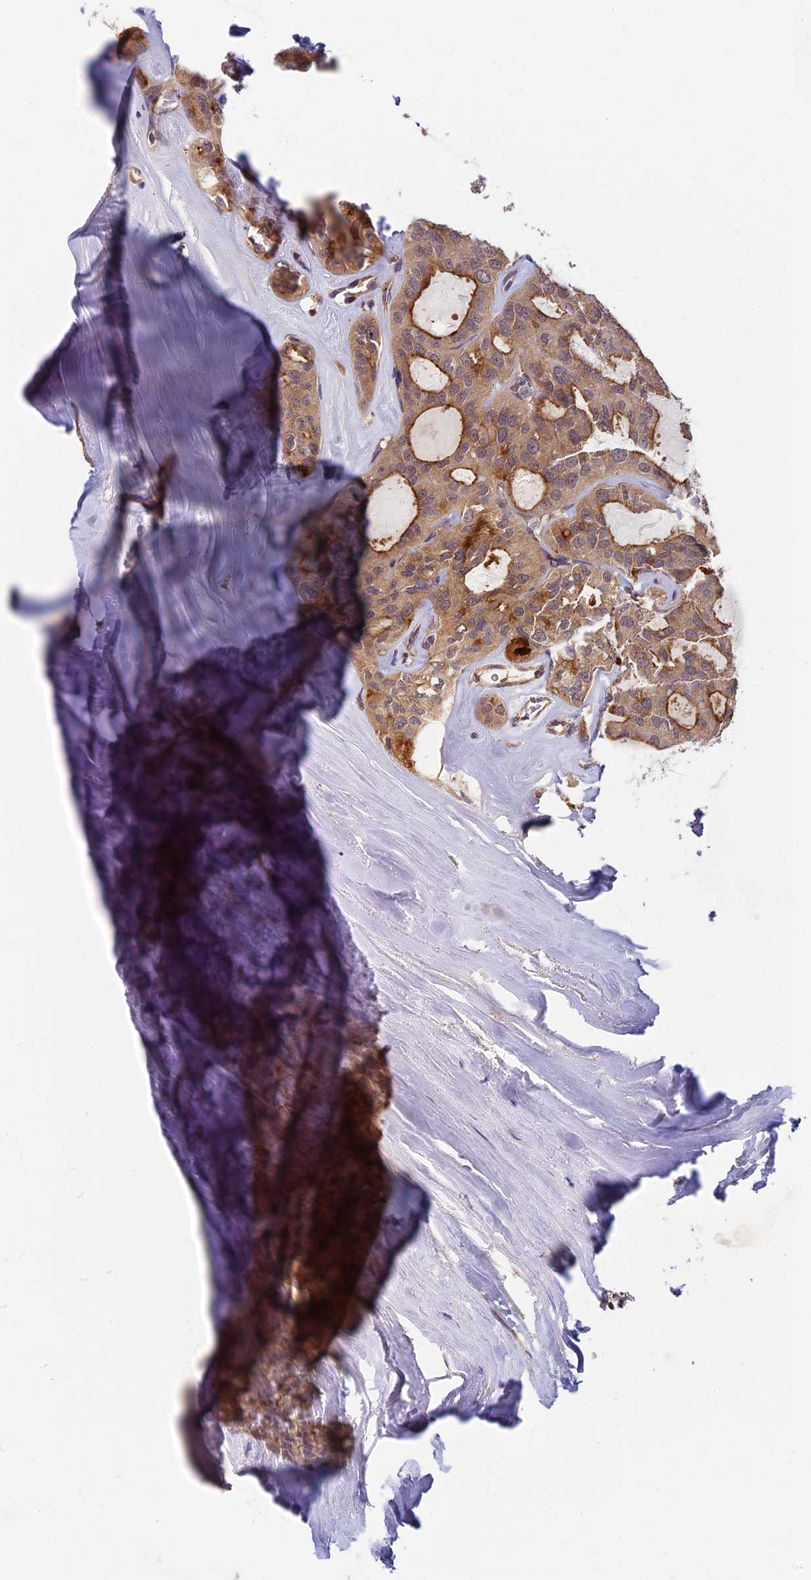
{"staining": {"intensity": "moderate", "quantity": "25%-75%", "location": "cytoplasmic/membranous"}, "tissue": "thyroid cancer", "cell_type": "Tumor cells", "image_type": "cancer", "snomed": [{"axis": "morphology", "description": "Follicular adenoma carcinoma, NOS"}, {"axis": "topography", "description": "Thyroid gland"}], "caption": "Protein staining of thyroid cancer tissue shows moderate cytoplasmic/membranous expression in about 25%-75% of tumor cells. The staining was performed using DAB (3,3'-diaminobenzidine), with brown indicating positive protein expression. Nuclei are stained blue with hematoxylin.", "gene": "PIKFYVE", "patient": {"sex": "male", "age": 75}}